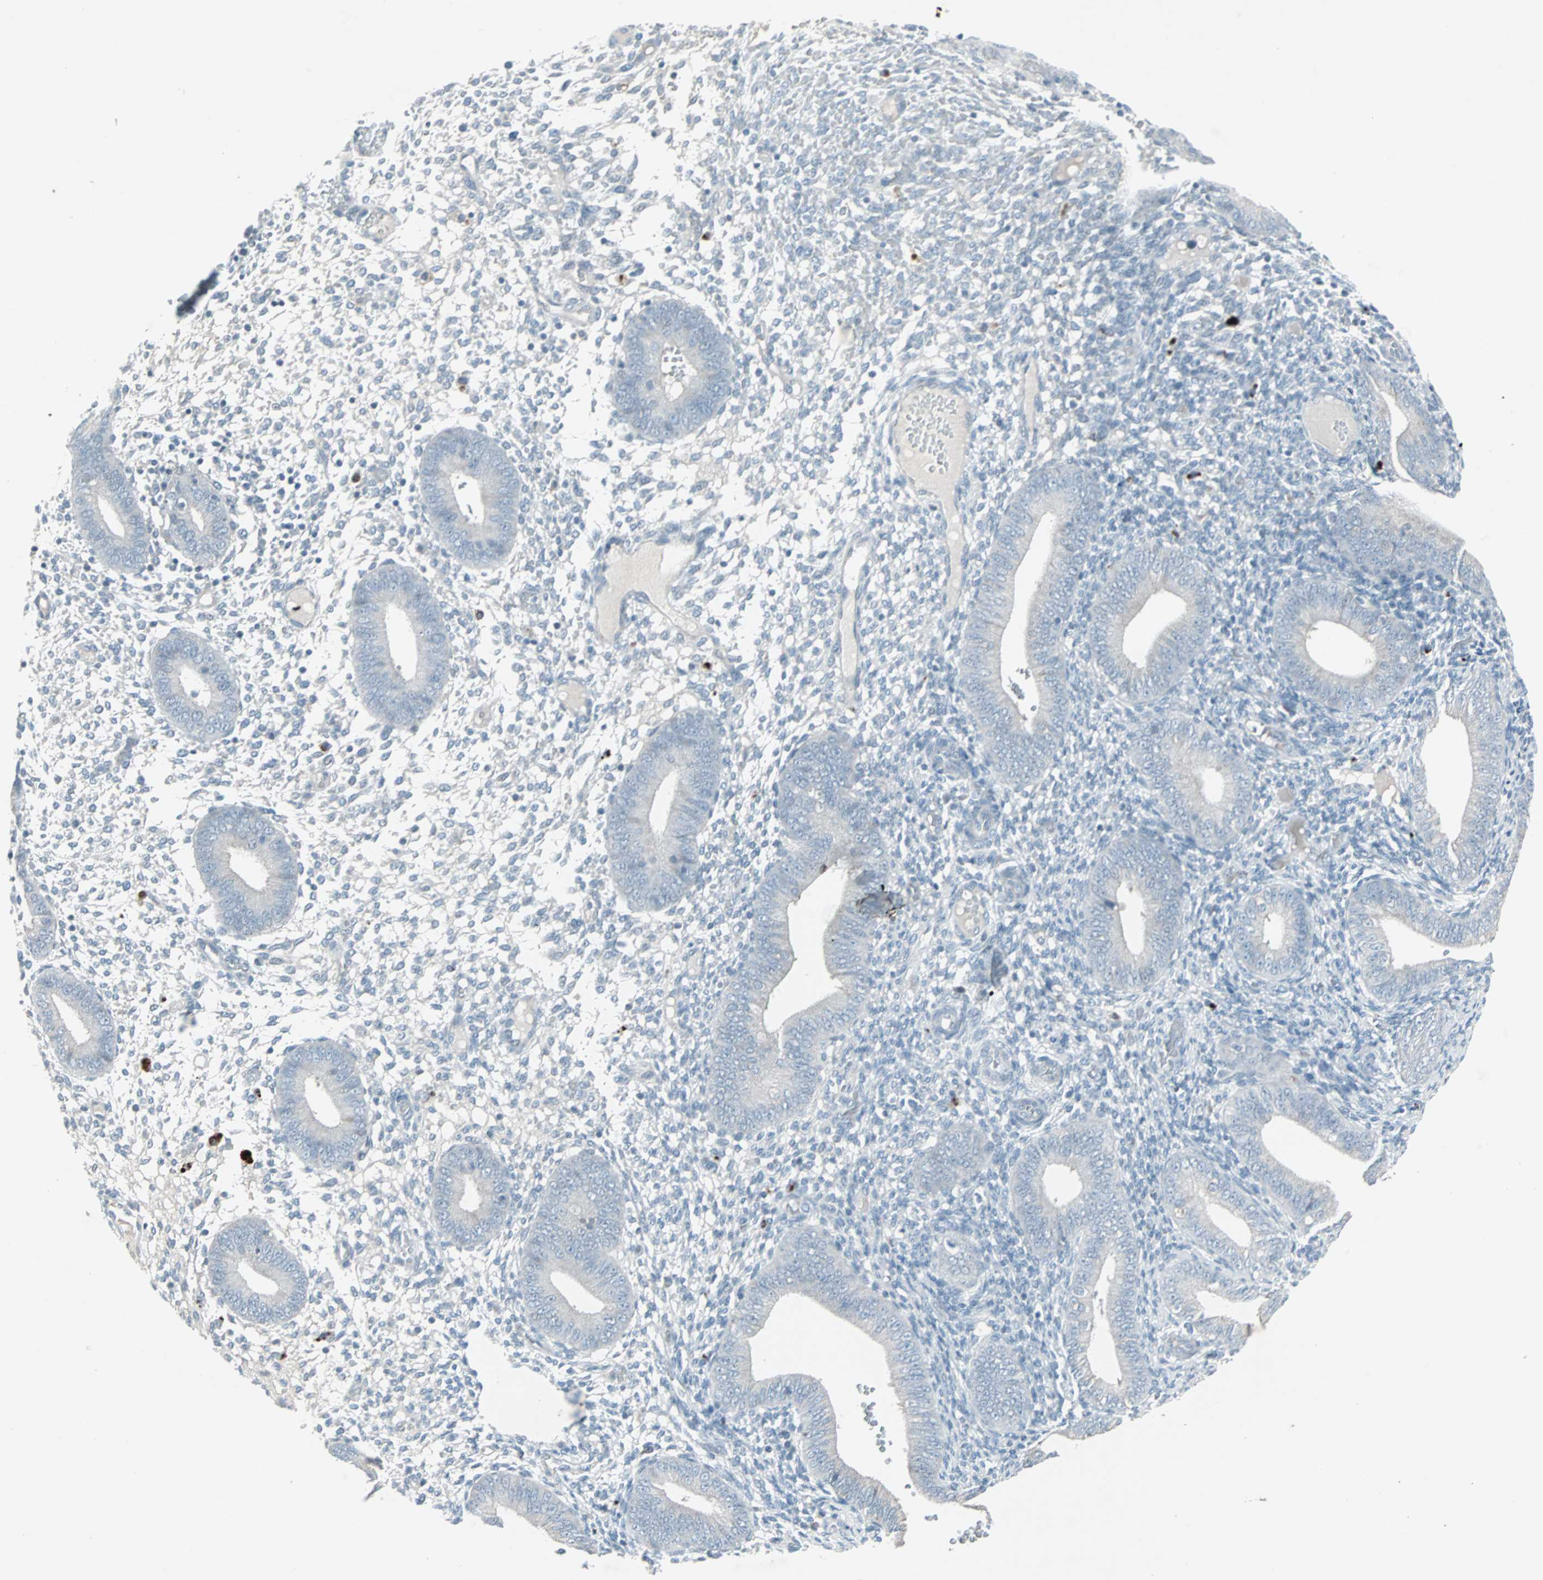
{"staining": {"intensity": "negative", "quantity": "none", "location": "none"}, "tissue": "endometrium", "cell_type": "Cells in endometrial stroma", "image_type": "normal", "snomed": [{"axis": "morphology", "description": "Normal tissue, NOS"}, {"axis": "topography", "description": "Endometrium"}], "caption": "The photomicrograph displays no staining of cells in endometrial stroma in benign endometrium. Nuclei are stained in blue.", "gene": "LANCL3", "patient": {"sex": "female", "age": 42}}